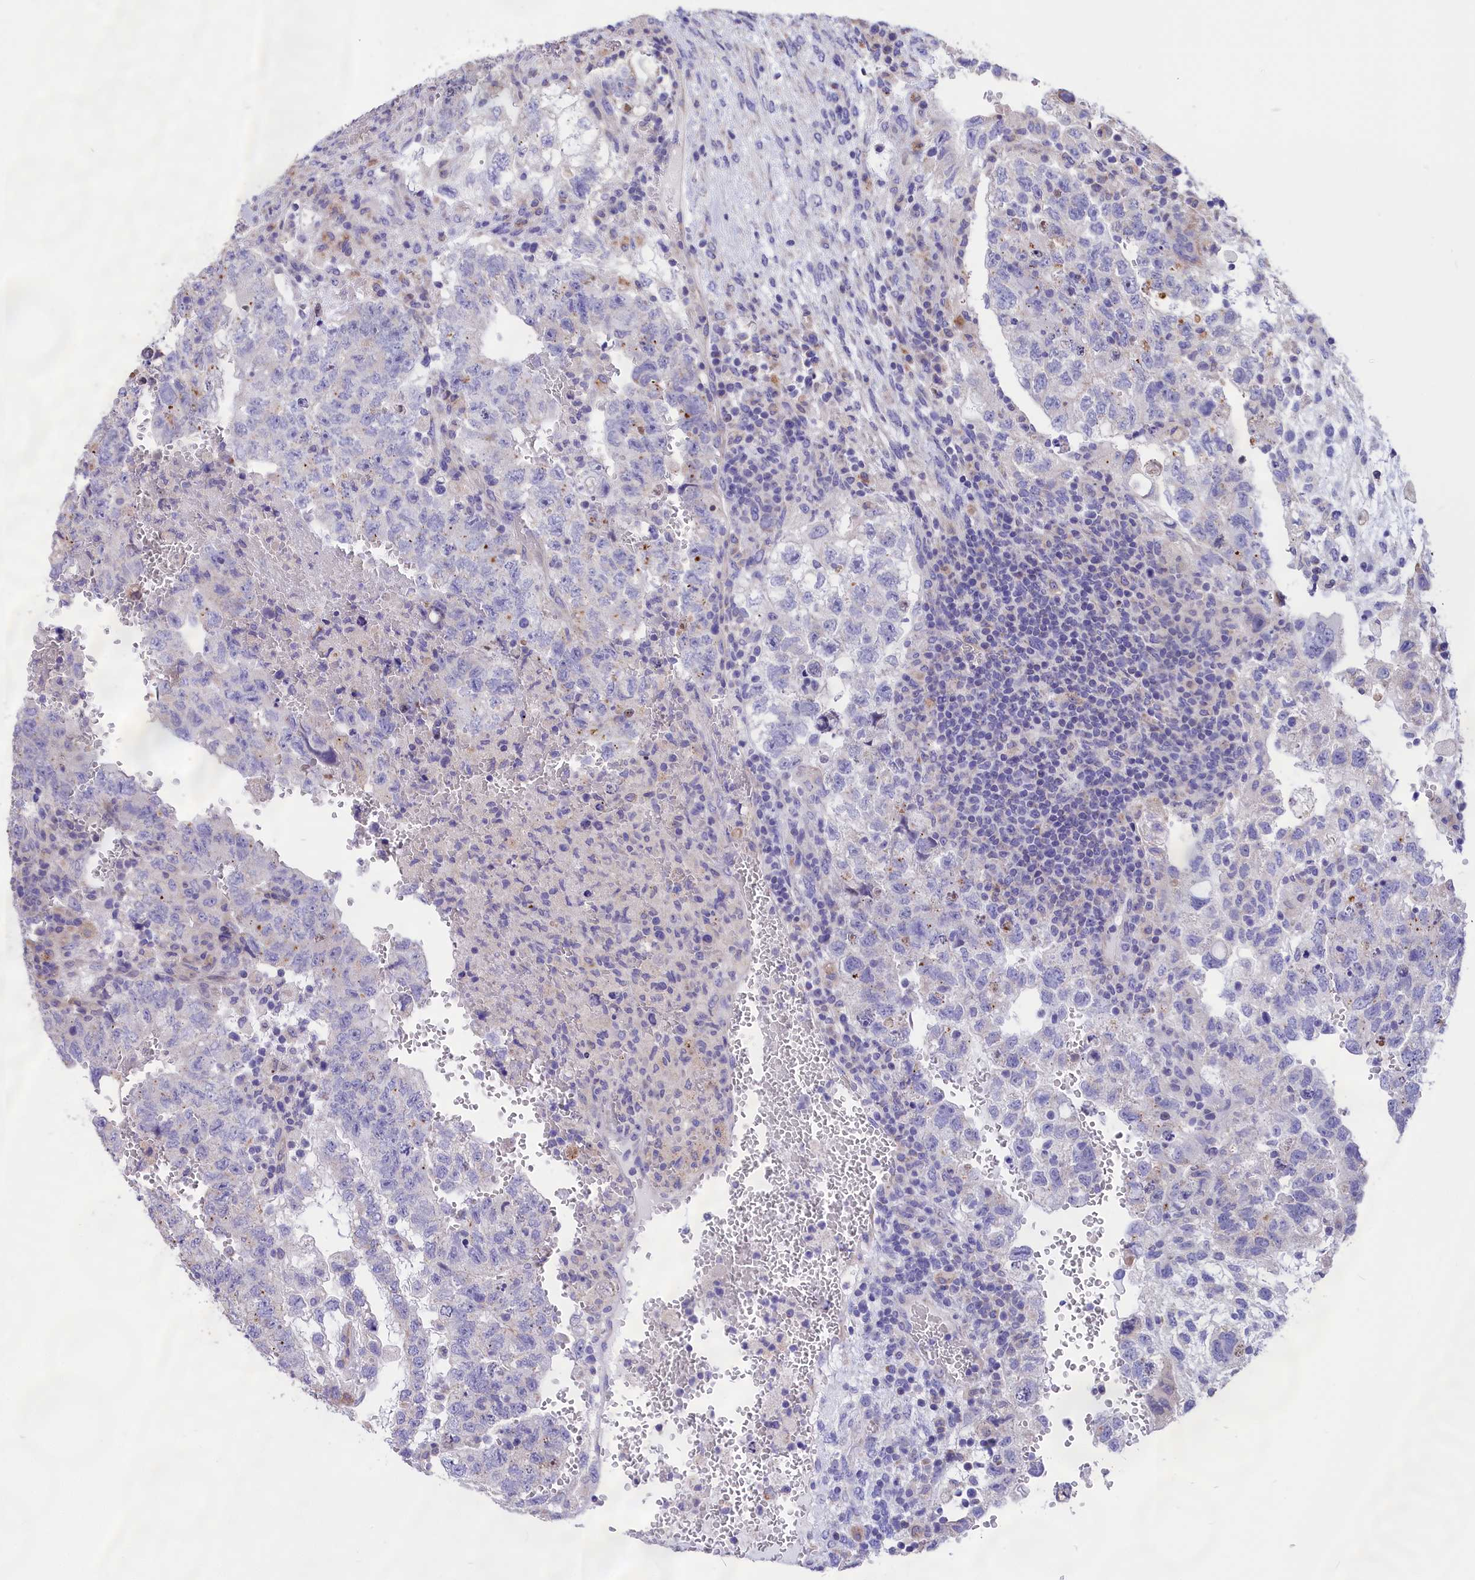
{"staining": {"intensity": "negative", "quantity": "none", "location": "none"}, "tissue": "testis cancer", "cell_type": "Tumor cells", "image_type": "cancer", "snomed": [{"axis": "morphology", "description": "Carcinoma, Embryonal, NOS"}, {"axis": "topography", "description": "Testis"}], "caption": "Immunohistochemistry of human testis cancer (embryonal carcinoma) displays no positivity in tumor cells. (Immunohistochemistry, brightfield microscopy, high magnification).", "gene": "CYP2U1", "patient": {"sex": "male", "age": 36}}